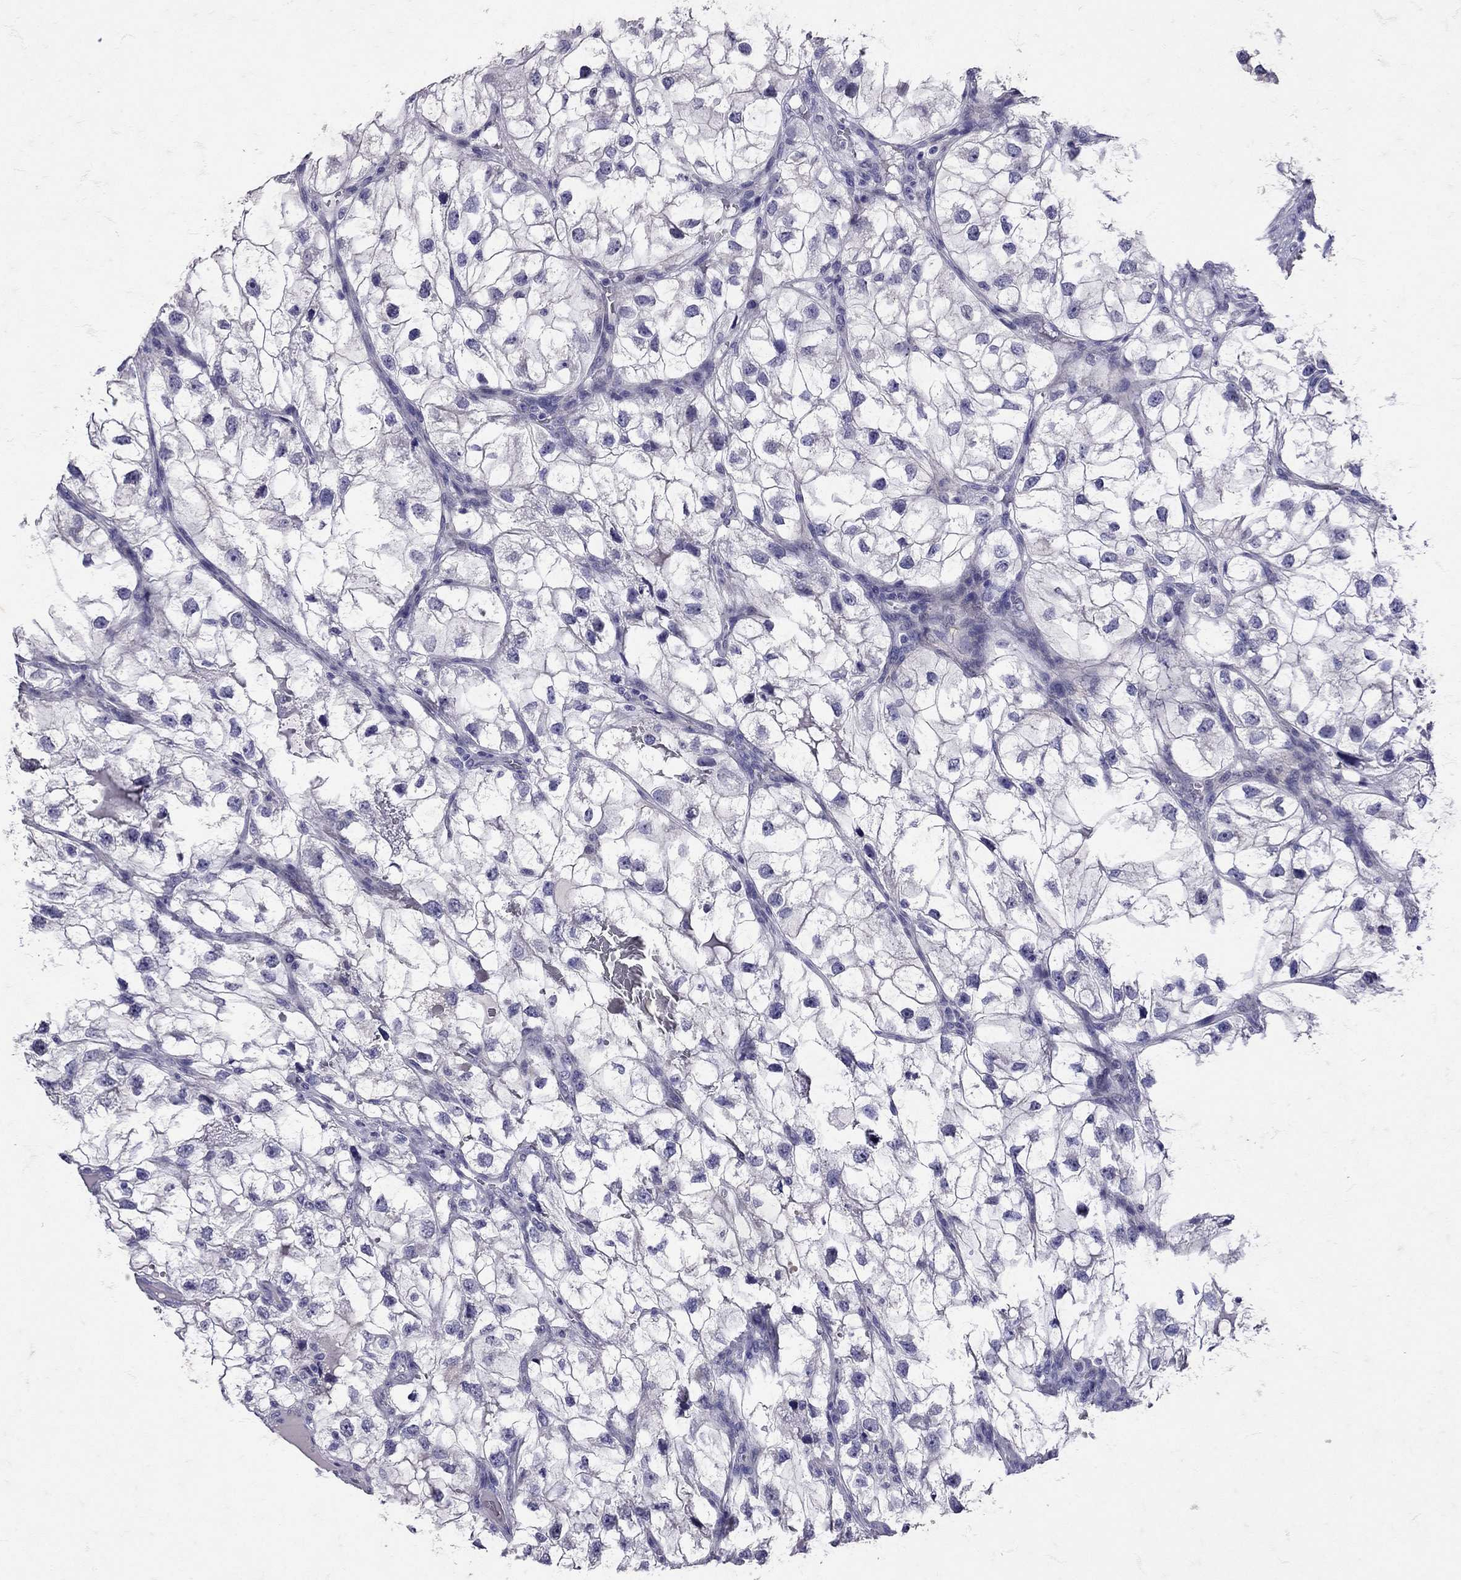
{"staining": {"intensity": "negative", "quantity": "none", "location": "none"}, "tissue": "renal cancer", "cell_type": "Tumor cells", "image_type": "cancer", "snomed": [{"axis": "morphology", "description": "Adenocarcinoma, NOS"}, {"axis": "topography", "description": "Kidney"}], "caption": "The image displays no significant expression in tumor cells of renal cancer (adenocarcinoma).", "gene": "SST", "patient": {"sex": "male", "age": 59}}